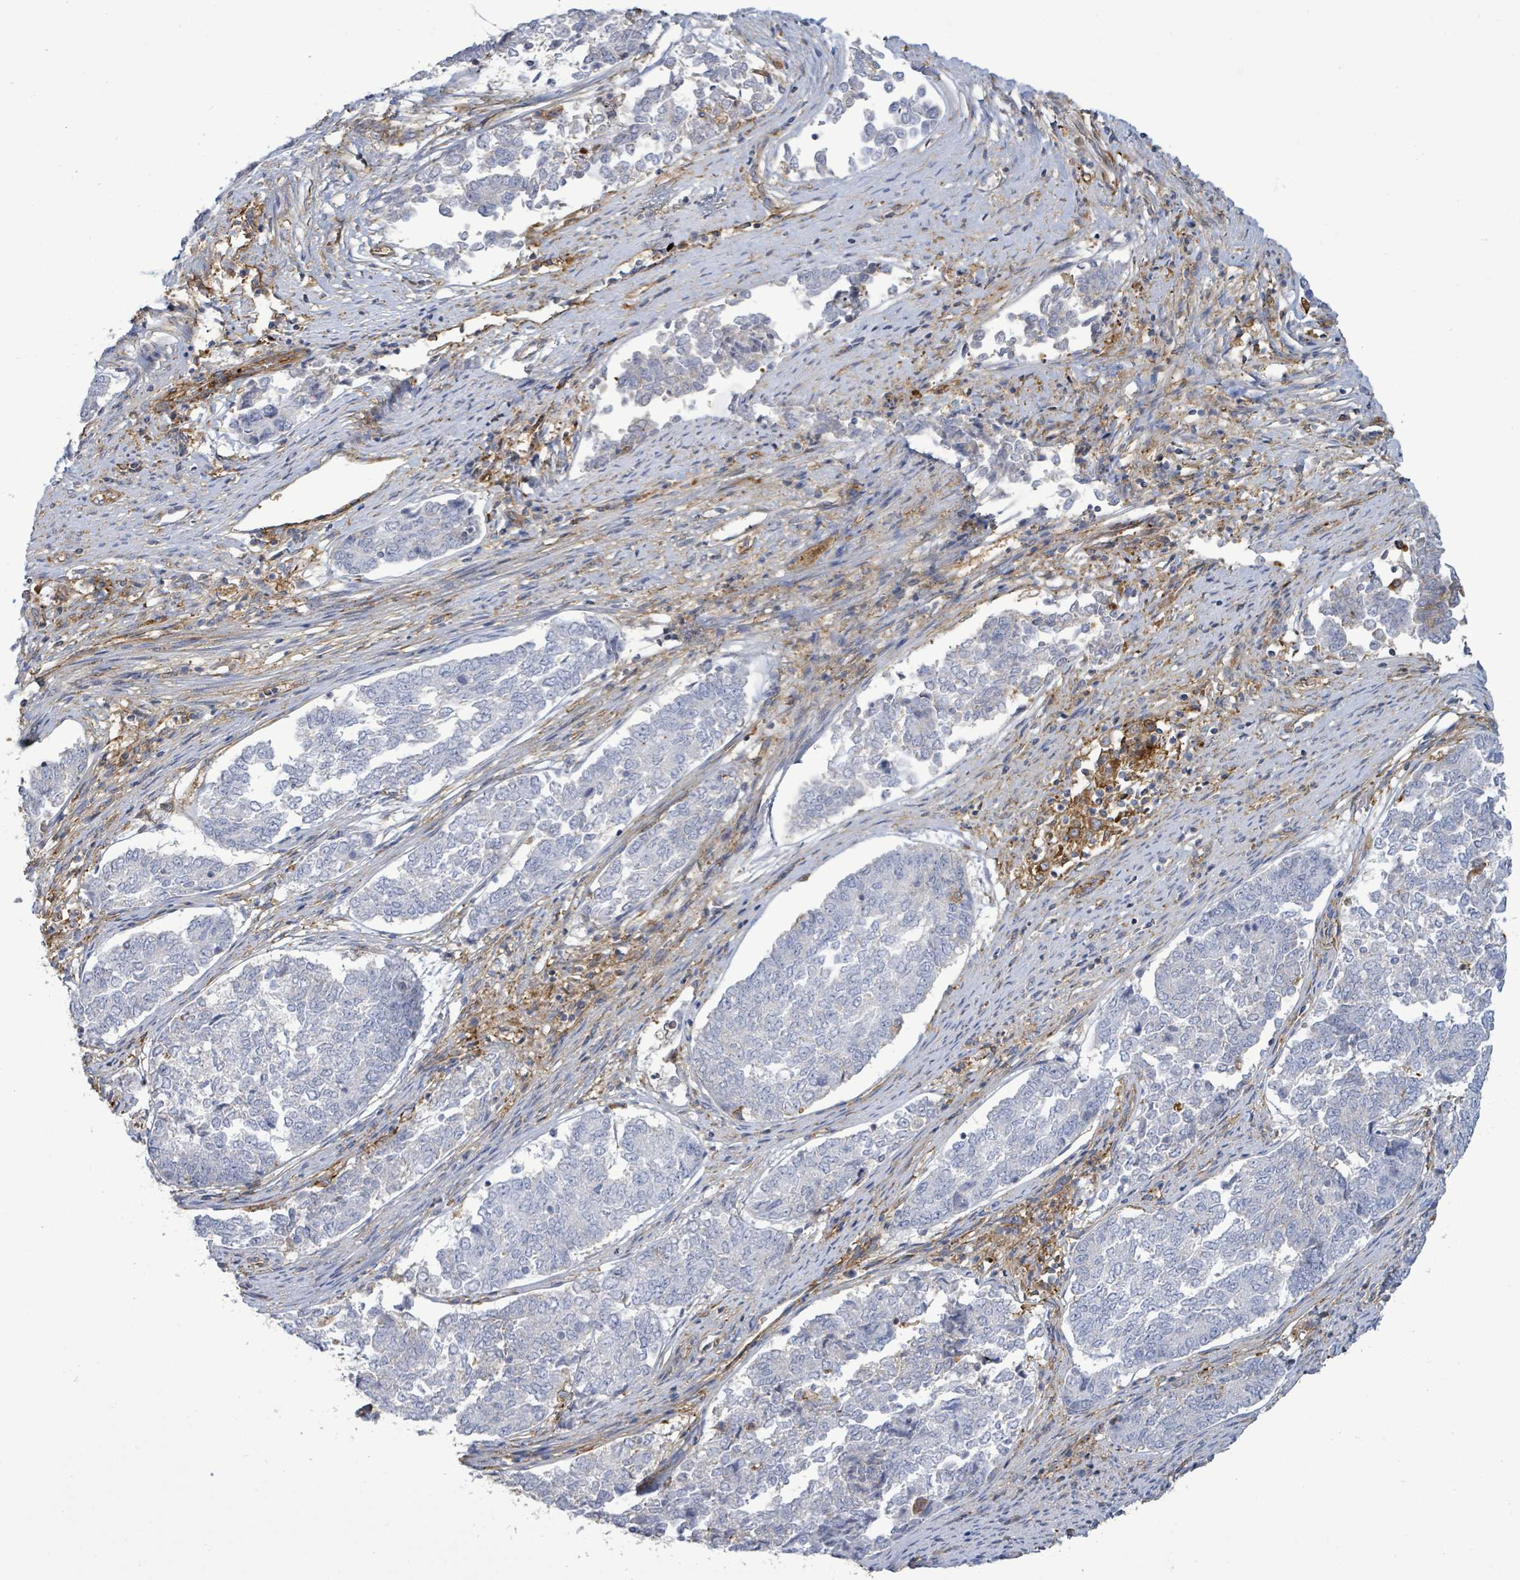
{"staining": {"intensity": "negative", "quantity": "none", "location": "none"}, "tissue": "endometrial cancer", "cell_type": "Tumor cells", "image_type": "cancer", "snomed": [{"axis": "morphology", "description": "Adenocarcinoma, NOS"}, {"axis": "topography", "description": "Endometrium"}], "caption": "A high-resolution image shows IHC staining of endometrial cancer, which exhibits no significant expression in tumor cells. (Brightfield microscopy of DAB (3,3'-diaminobenzidine) immunohistochemistry at high magnification).", "gene": "EGFL7", "patient": {"sex": "female", "age": 80}}